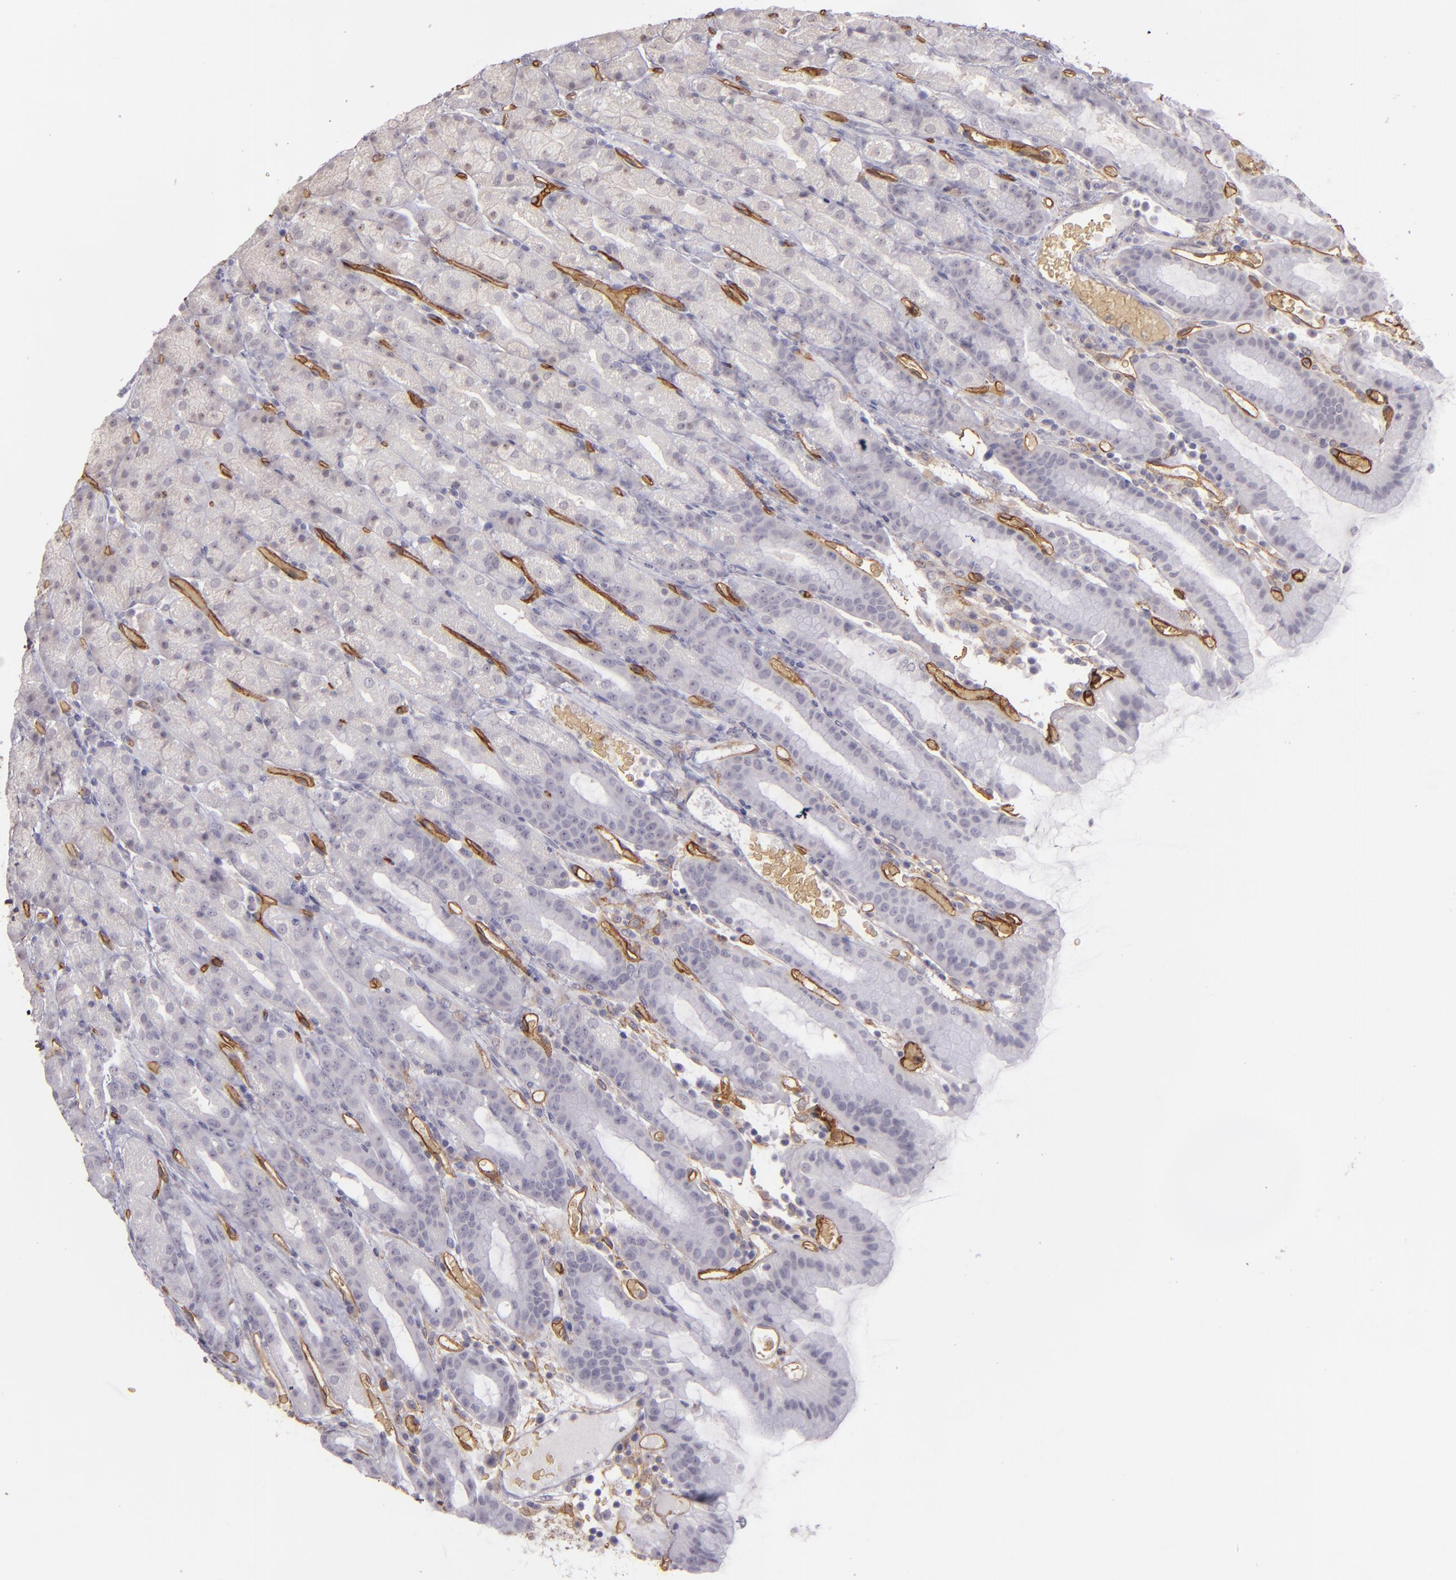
{"staining": {"intensity": "negative", "quantity": "none", "location": "none"}, "tissue": "stomach", "cell_type": "Glandular cells", "image_type": "normal", "snomed": [{"axis": "morphology", "description": "Normal tissue, NOS"}, {"axis": "topography", "description": "Stomach, upper"}], "caption": "DAB immunohistochemical staining of normal human stomach shows no significant staining in glandular cells. Nuclei are stained in blue.", "gene": "ACE", "patient": {"sex": "male", "age": 68}}